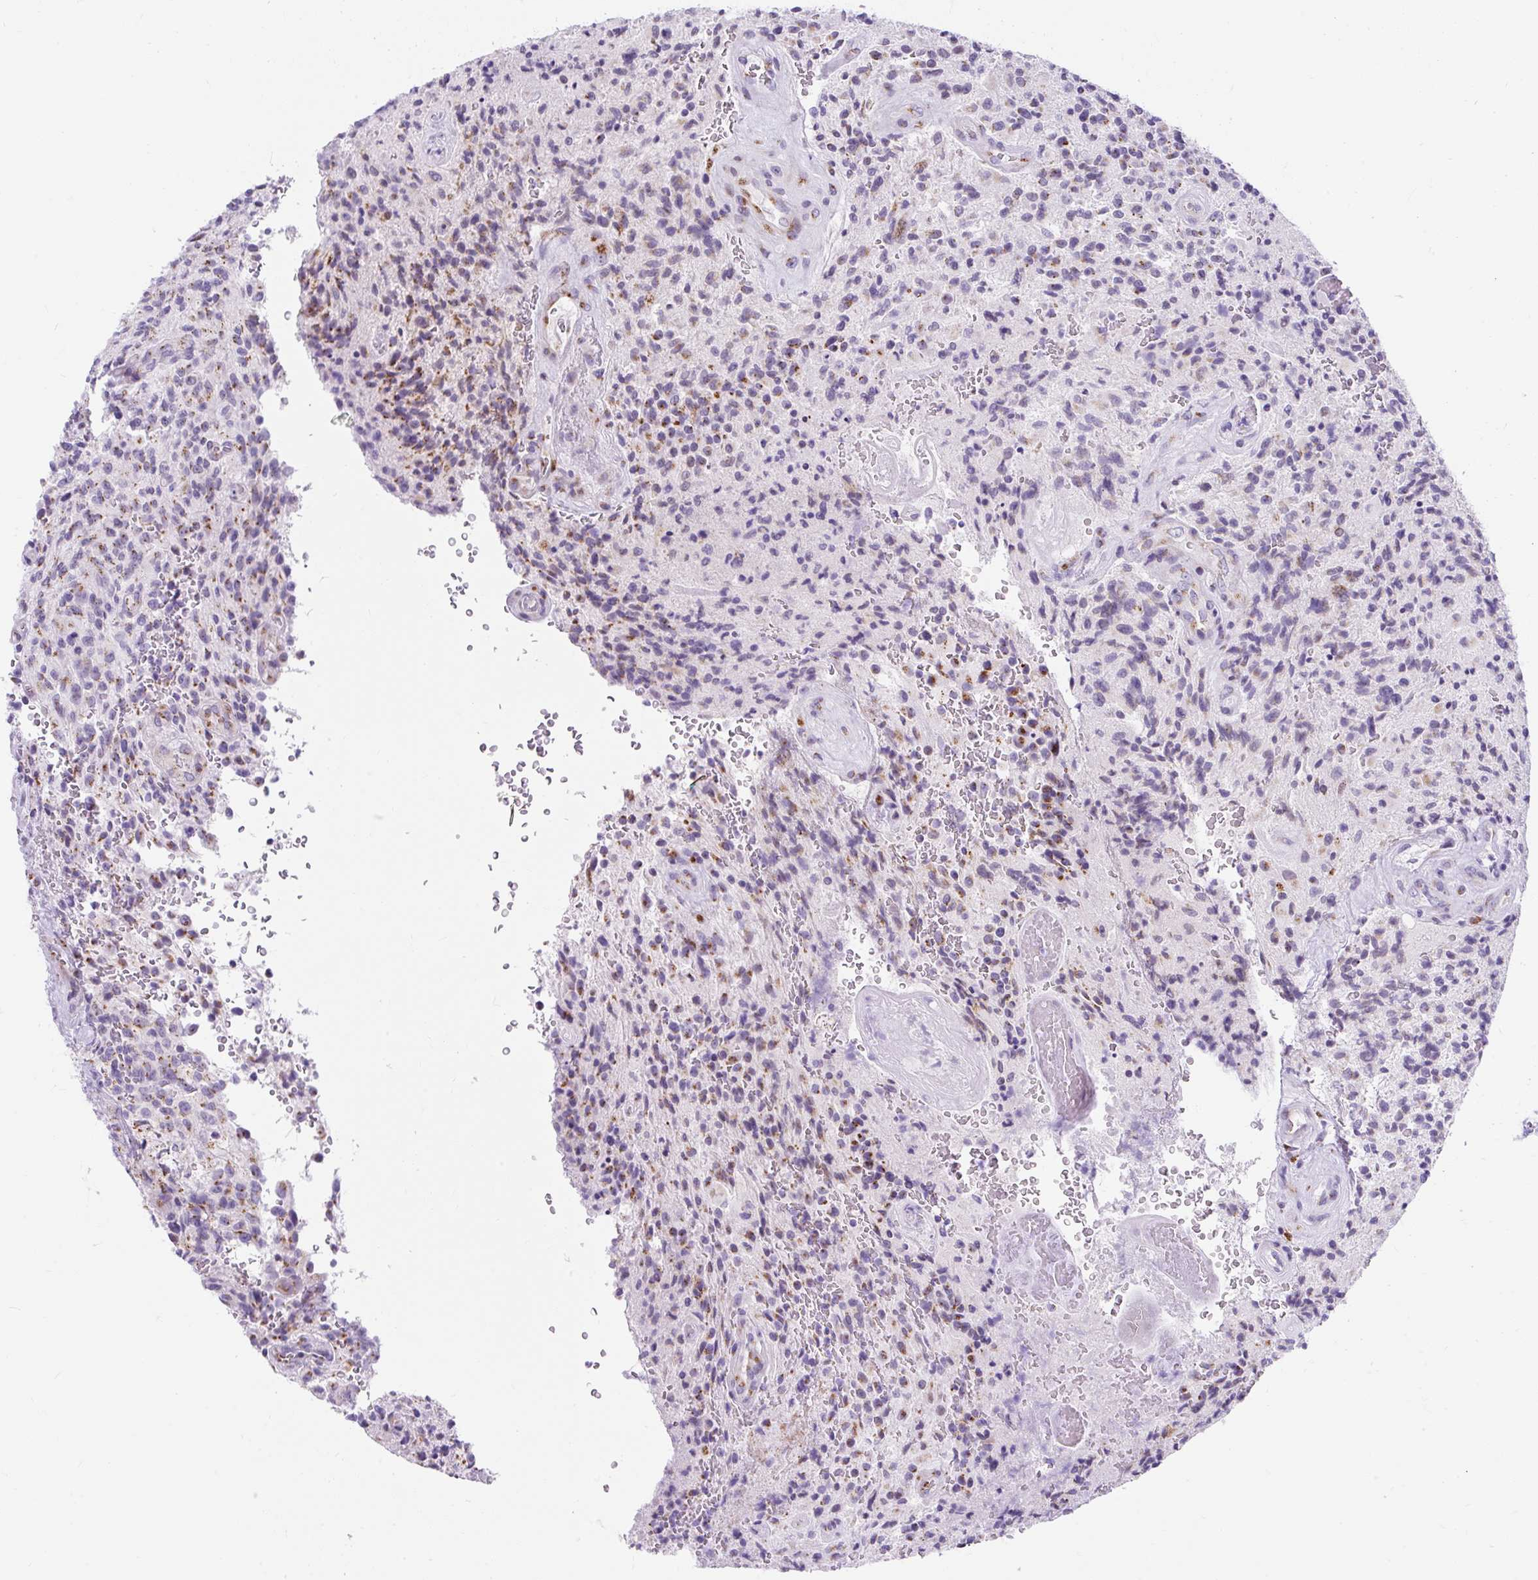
{"staining": {"intensity": "moderate", "quantity": "<25%", "location": "cytoplasmic/membranous"}, "tissue": "glioma", "cell_type": "Tumor cells", "image_type": "cancer", "snomed": [{"axis": "morphology", "description": "Normal tissue, NOS"}, {"axis": "morphology", "description": "Glioma, malignant, High grade"}, {"axis": "topography", "description": "Cerebral cortex"}], "caption": "This is an image of immunohistochemistry staining of malignant glioma (high-grade), which shows moderate positivity in the cytoplasmic/membranous of tumor cells.", "gene": "GOLGA8A", "patient": {"sex": "male", "age": 56}}